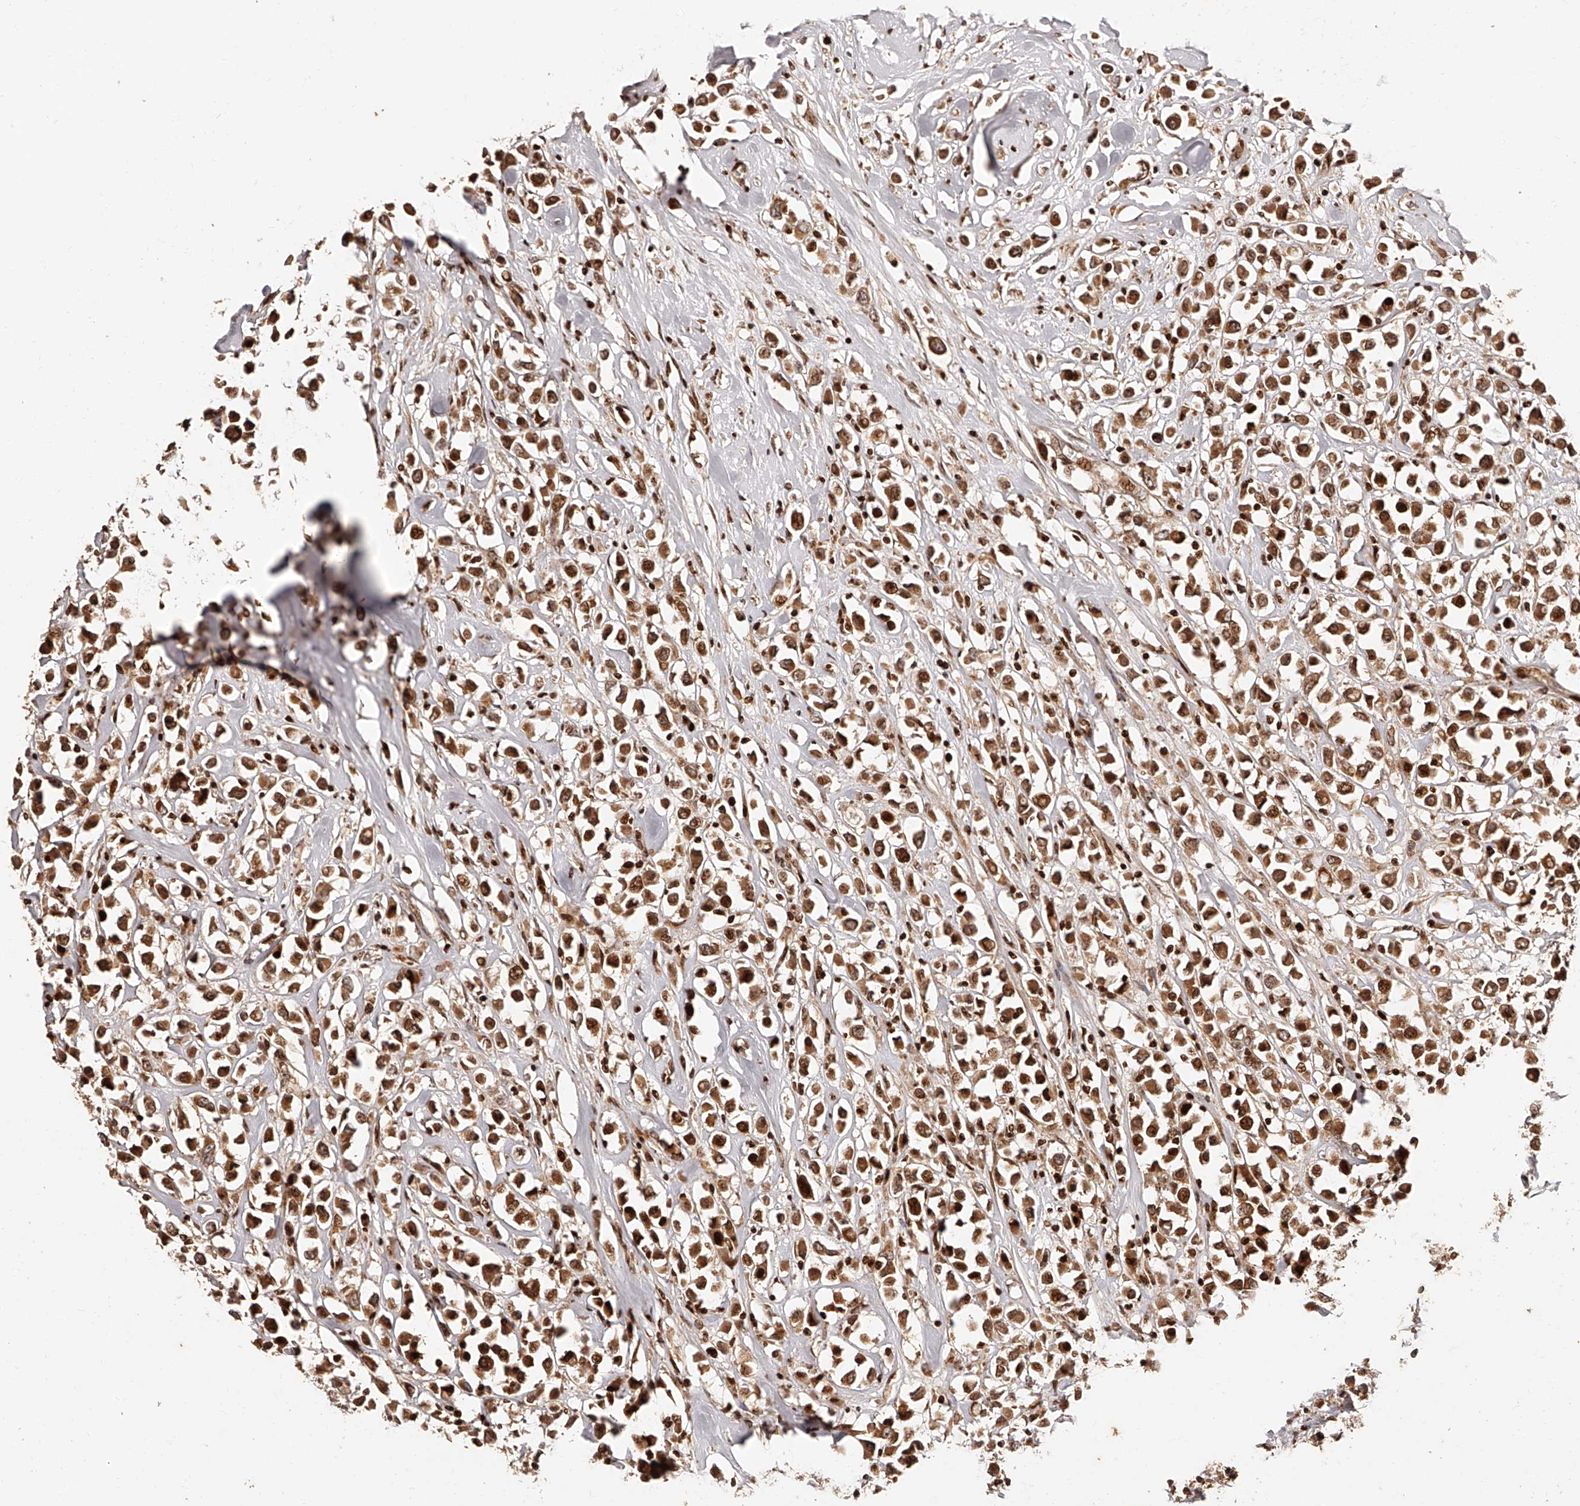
{"staining": {"intensity": "moderate", "quantity": ">75%", "location": "cytoplasmic/membranous,nuclear"}, "tissue": "breast cancer", "cell_type": "Tumor cells", "image_type": "cancer", "snomed": [{"axis": "morphology", "description": "Duct carcinoma"}, {"axis": "topography", "description": "Breast"}], "caption": "The histopathology image demonstrates staining of breast infiltrating ductal carcinoma, revealing moderate cytoplasmic/membranous and nuclear protein staining (brown color) within tumor cells.", "gene": "PFDN2", "patient": {"sex": "female", "age": 61}}